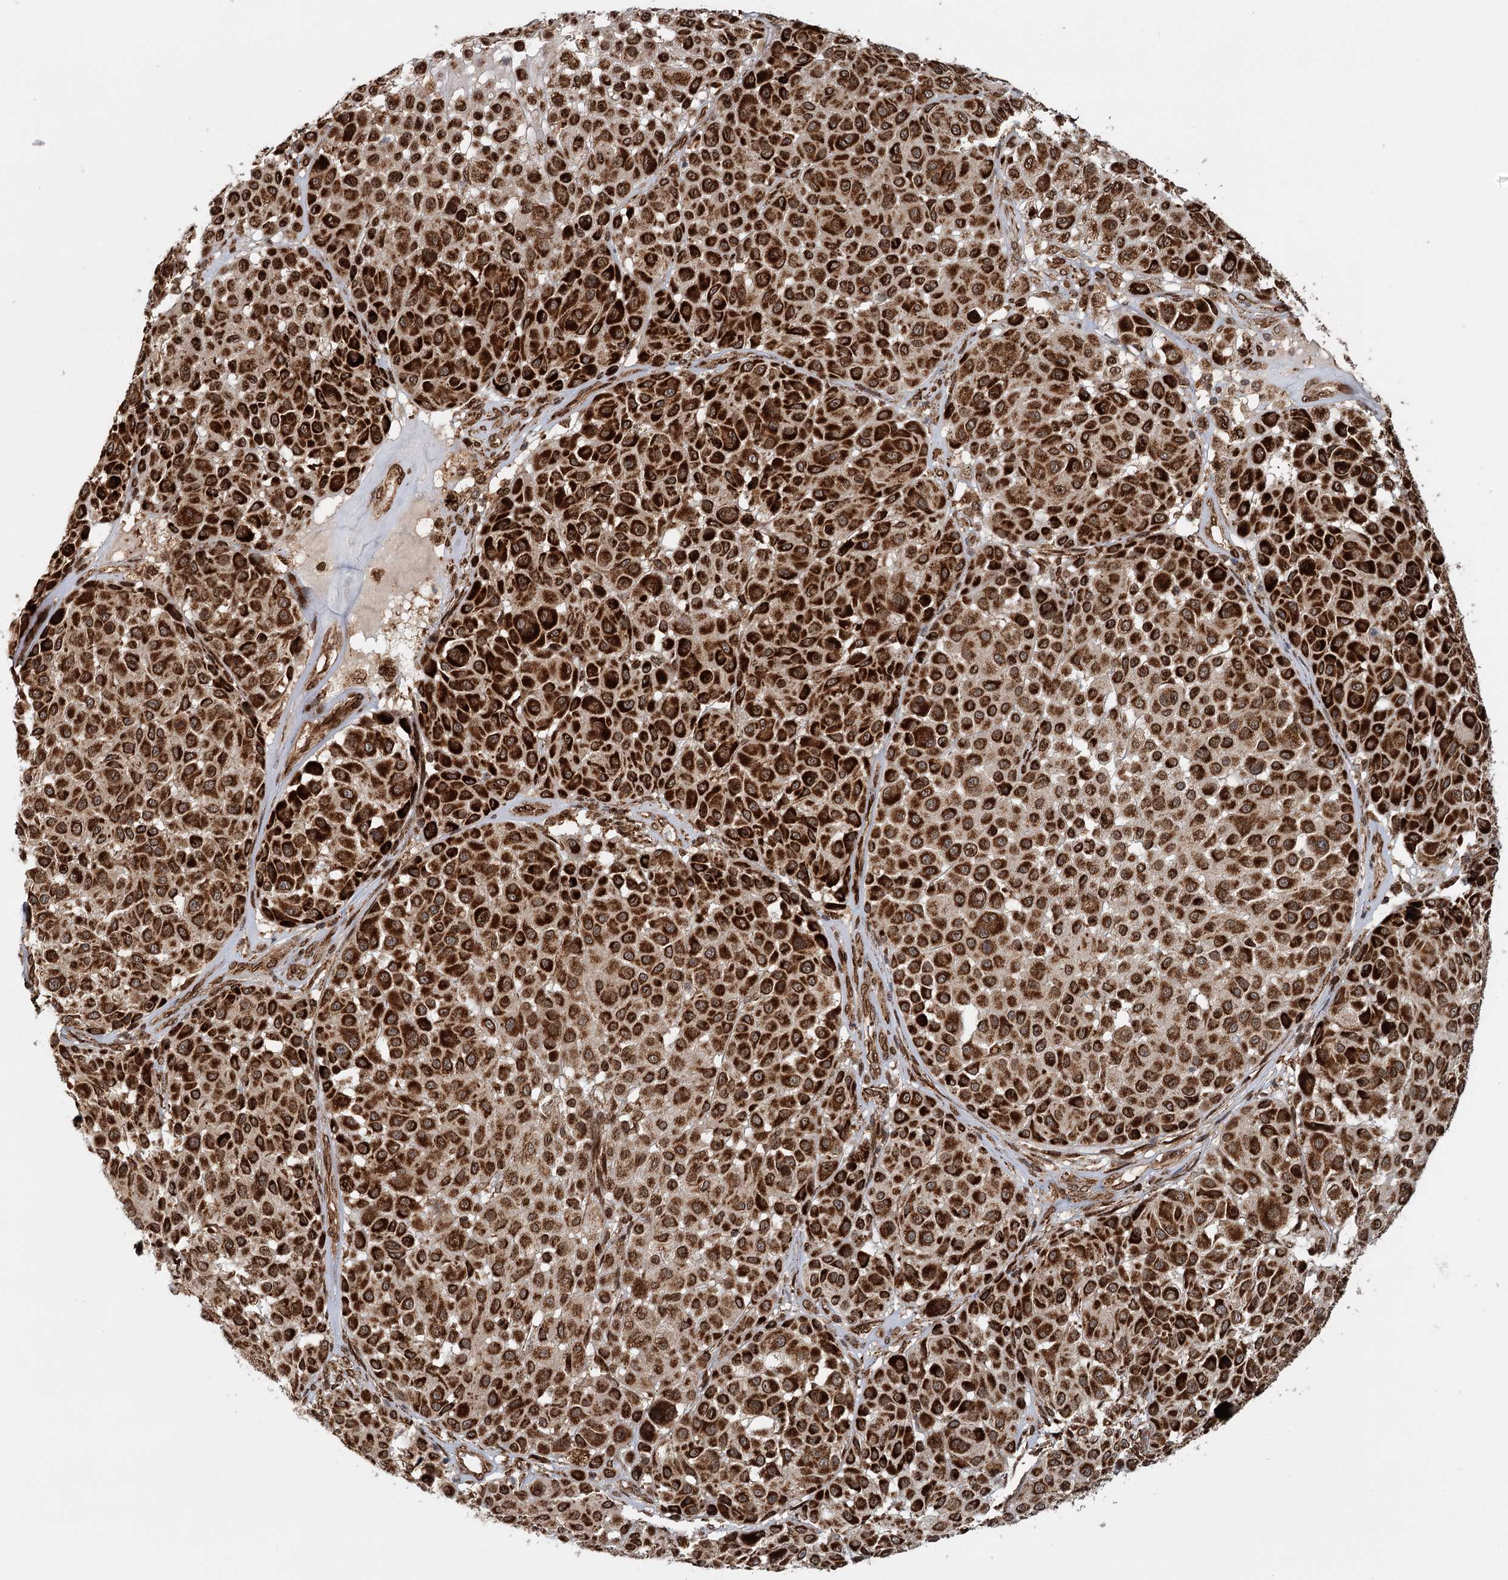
{"staining": {"intensity": "strong", "quantity": ">75%", "location": "cytoplasmic/membranous"}, "tissue": "melanoma", "cell_type": "Tumor cells", "image_type": "cancer", "snomed": [{"axis": "morphology", "description": "Malignant melanoma, Metastatic site"}, {"axis": "topography", "description": "Soft tissue"}], "caption": "Protein analysis of malignant melanoma (metastatic site) tissue shows strong cytoplasmic/membranous expression in approximately >75% of tumor cells.", "gene": "BCKDHA", "patient": {"sex": "male", "age": 41}}